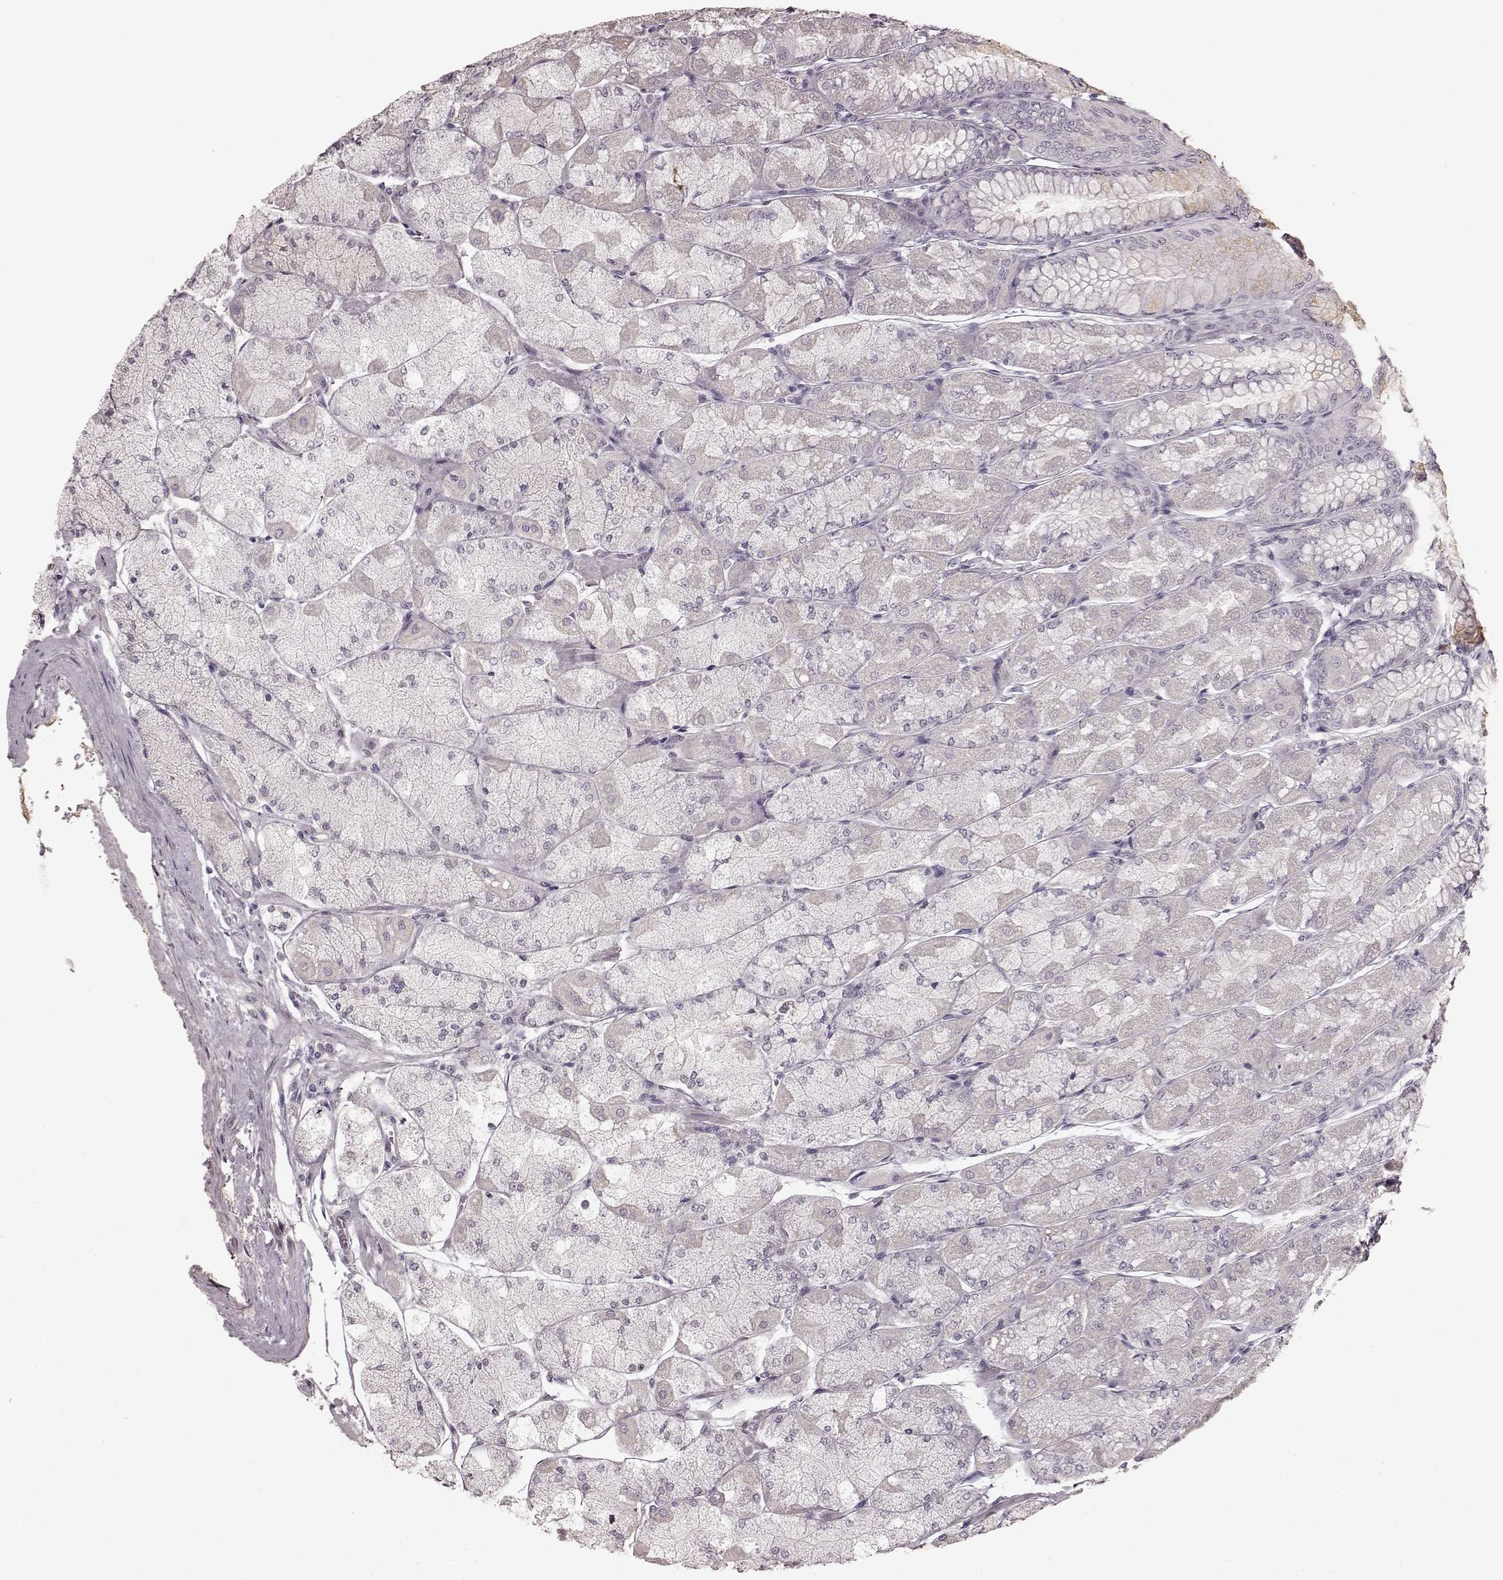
{"staining": {"intensity": "negative", "quantity": "none", "location": "none"}, "tissue": "stomach", "cell_type": "Glandular cells", "image_type": "normal", "snomed": [{"axis": "morphology", "description": "Normal tissue, NOS"}, {"axis": "topography", "description": "Stomach, upper"}], "caption": "The histopathology image displays no significant positivity in glandular cells of stomach. (Stains: DAB immunohistochemistry (IHC) with hematoxylin counter stain, Microscopy: brightfield microscopy at high magnification).", "gene": "CCNA2", "patient": {"sex": "male", "age": 60}}